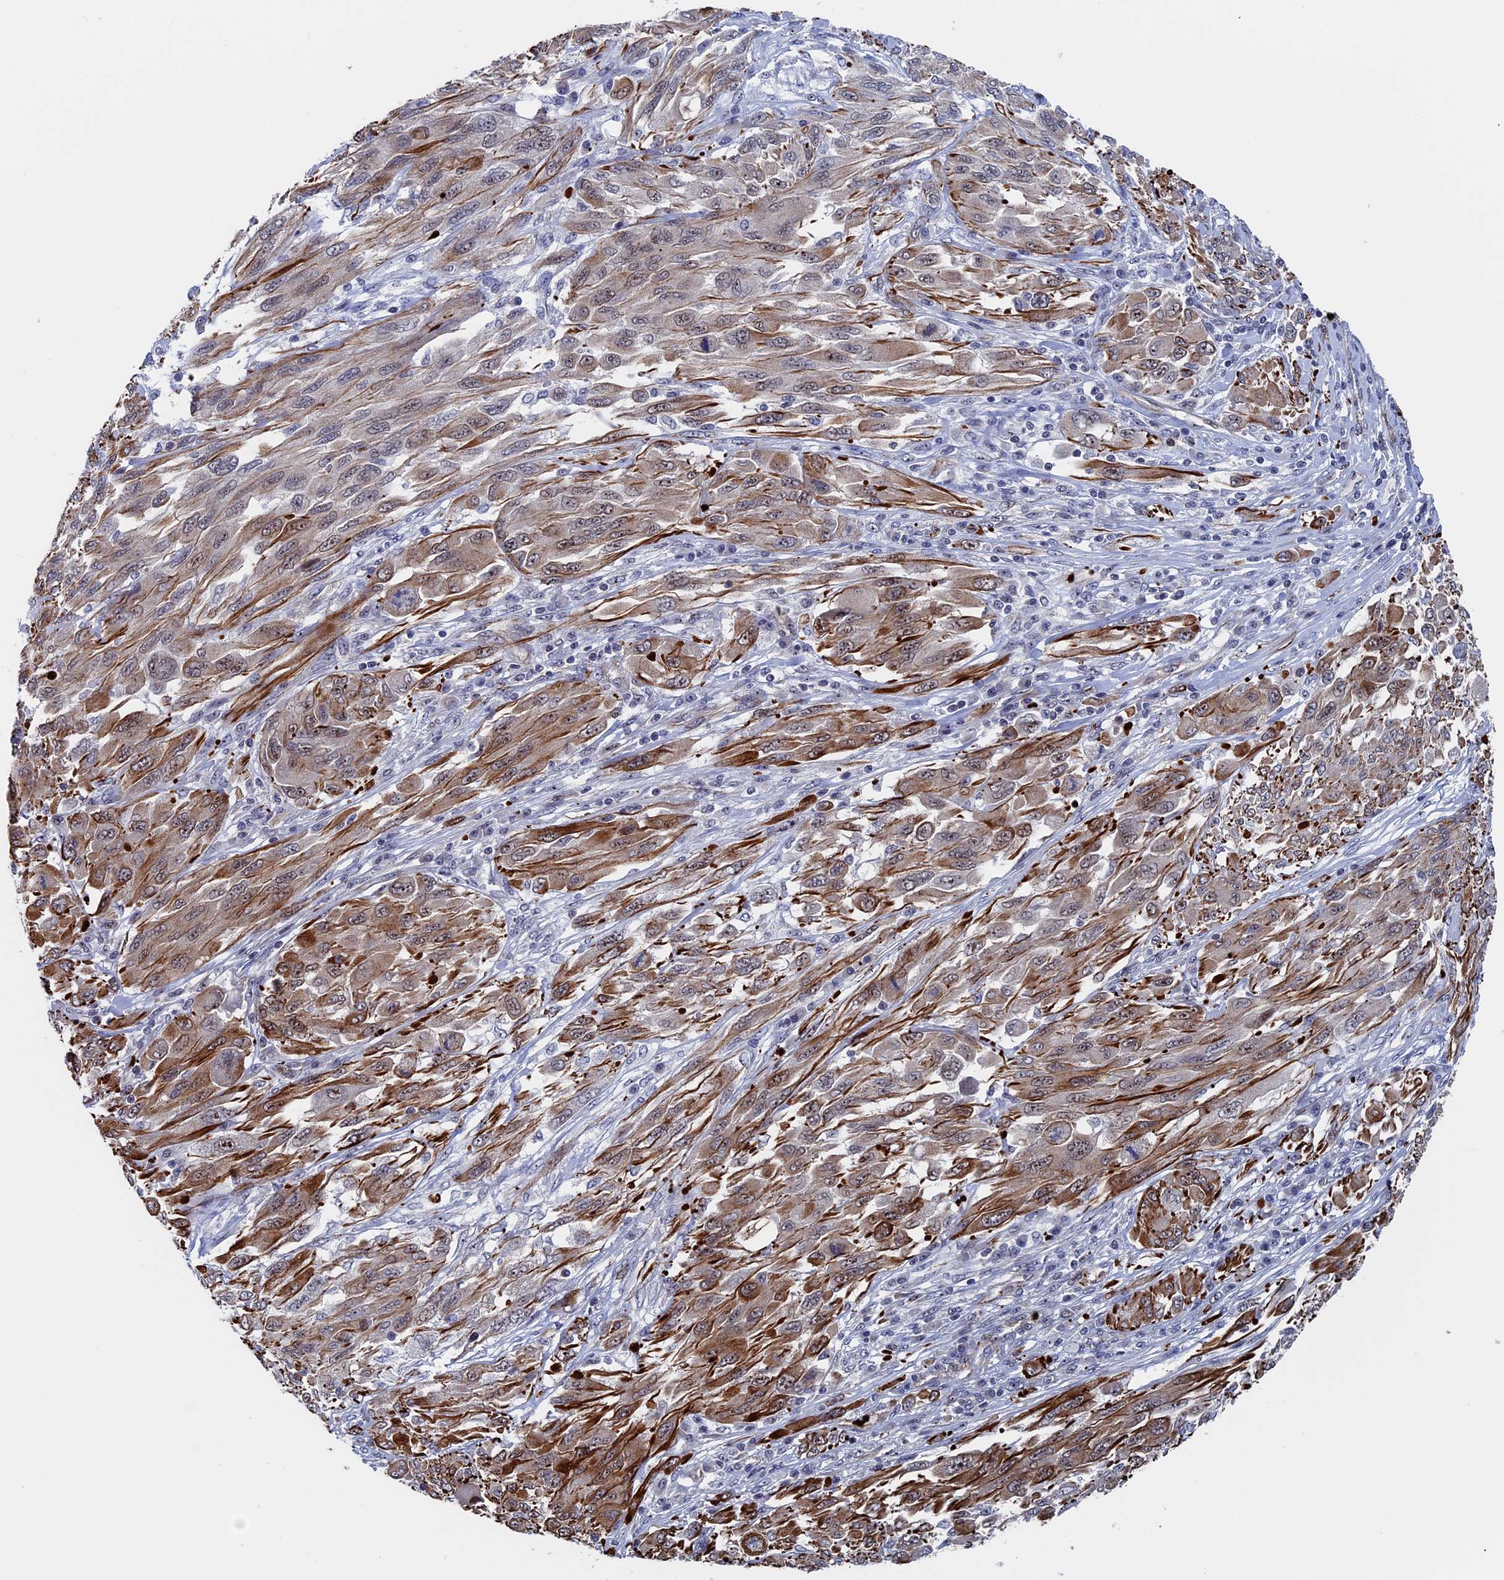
{"staining": {"intensity": "moderate", "quantity": "25%-75%", "location": "cytoplasmic/membranous,nuclear"}, "tissue": "melanoma", "cell_type": "Tumor cells", "image_type": "cancer", "snomed": [{"axis": "morphology", "description": "Malignant melanoma, NOS"}, {"axis": "topography", "description": "Skin"}], "caption": "Melanoma stained with a brown dye exhibits moderate cytoplasmic/membranous and nuclear positive positivity in approximately 25%-75% of tumor cells.", "gene": "EXOSC9", "patient": {"sex": "female", "age": 91}}